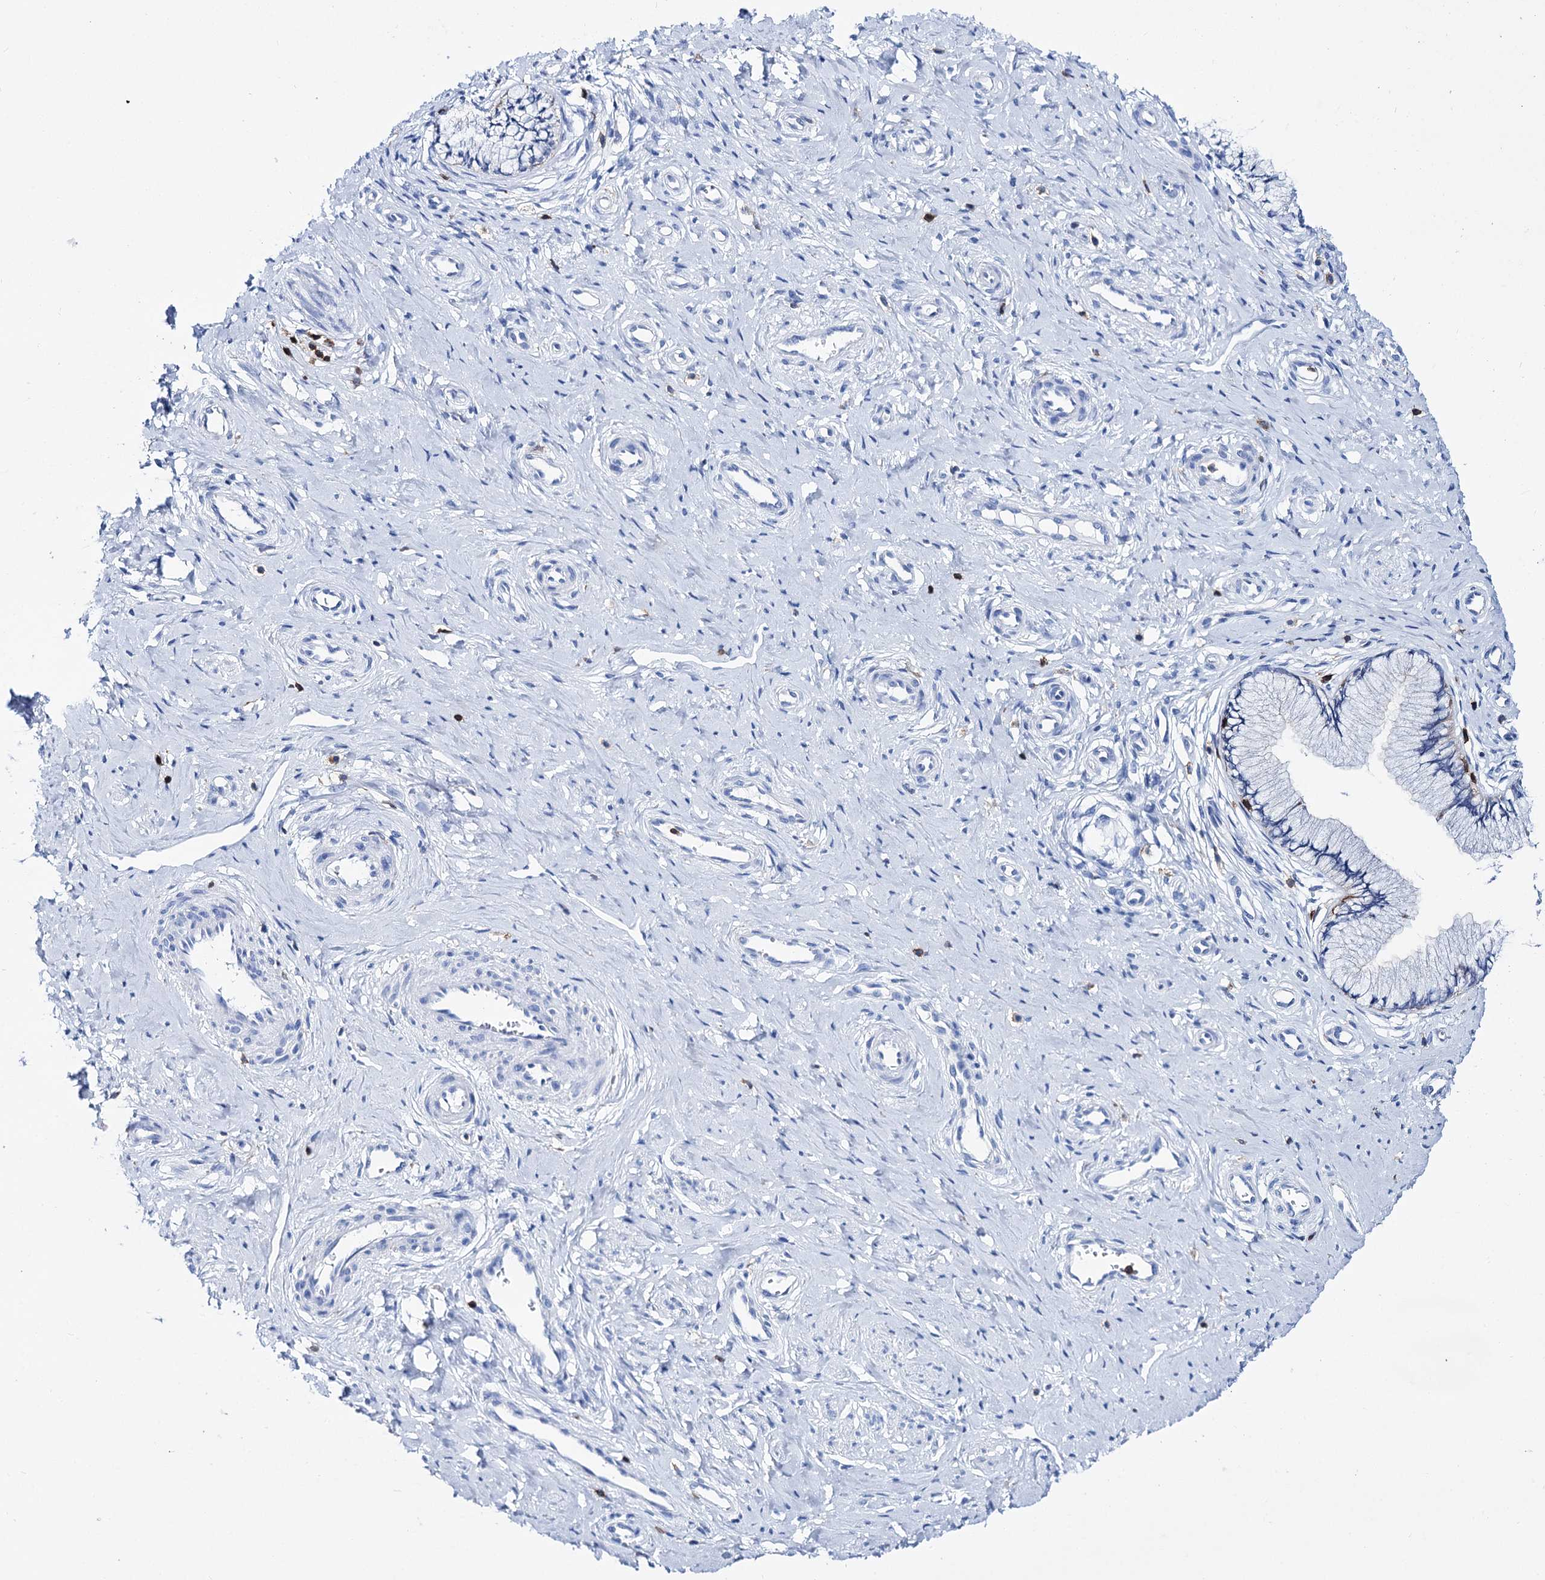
{"staining": {"intensity": "negative", "quantity": "none", "location": "none"}, "tissue": "cervix", "cell_type": "Glandular cells", "image_type": "normal", "snomed": [{"axis": "morphology", "description": "Normal tissue, NOS"}, {"axis": "topography", "description": "Cervix"}], "caption": "Cervix stained for a protein using immunohistochemistry (IHC) exhibits no positivity glandular cells.", "gene": "DEF6", "patient": {"sex": "female", "age": 36}}